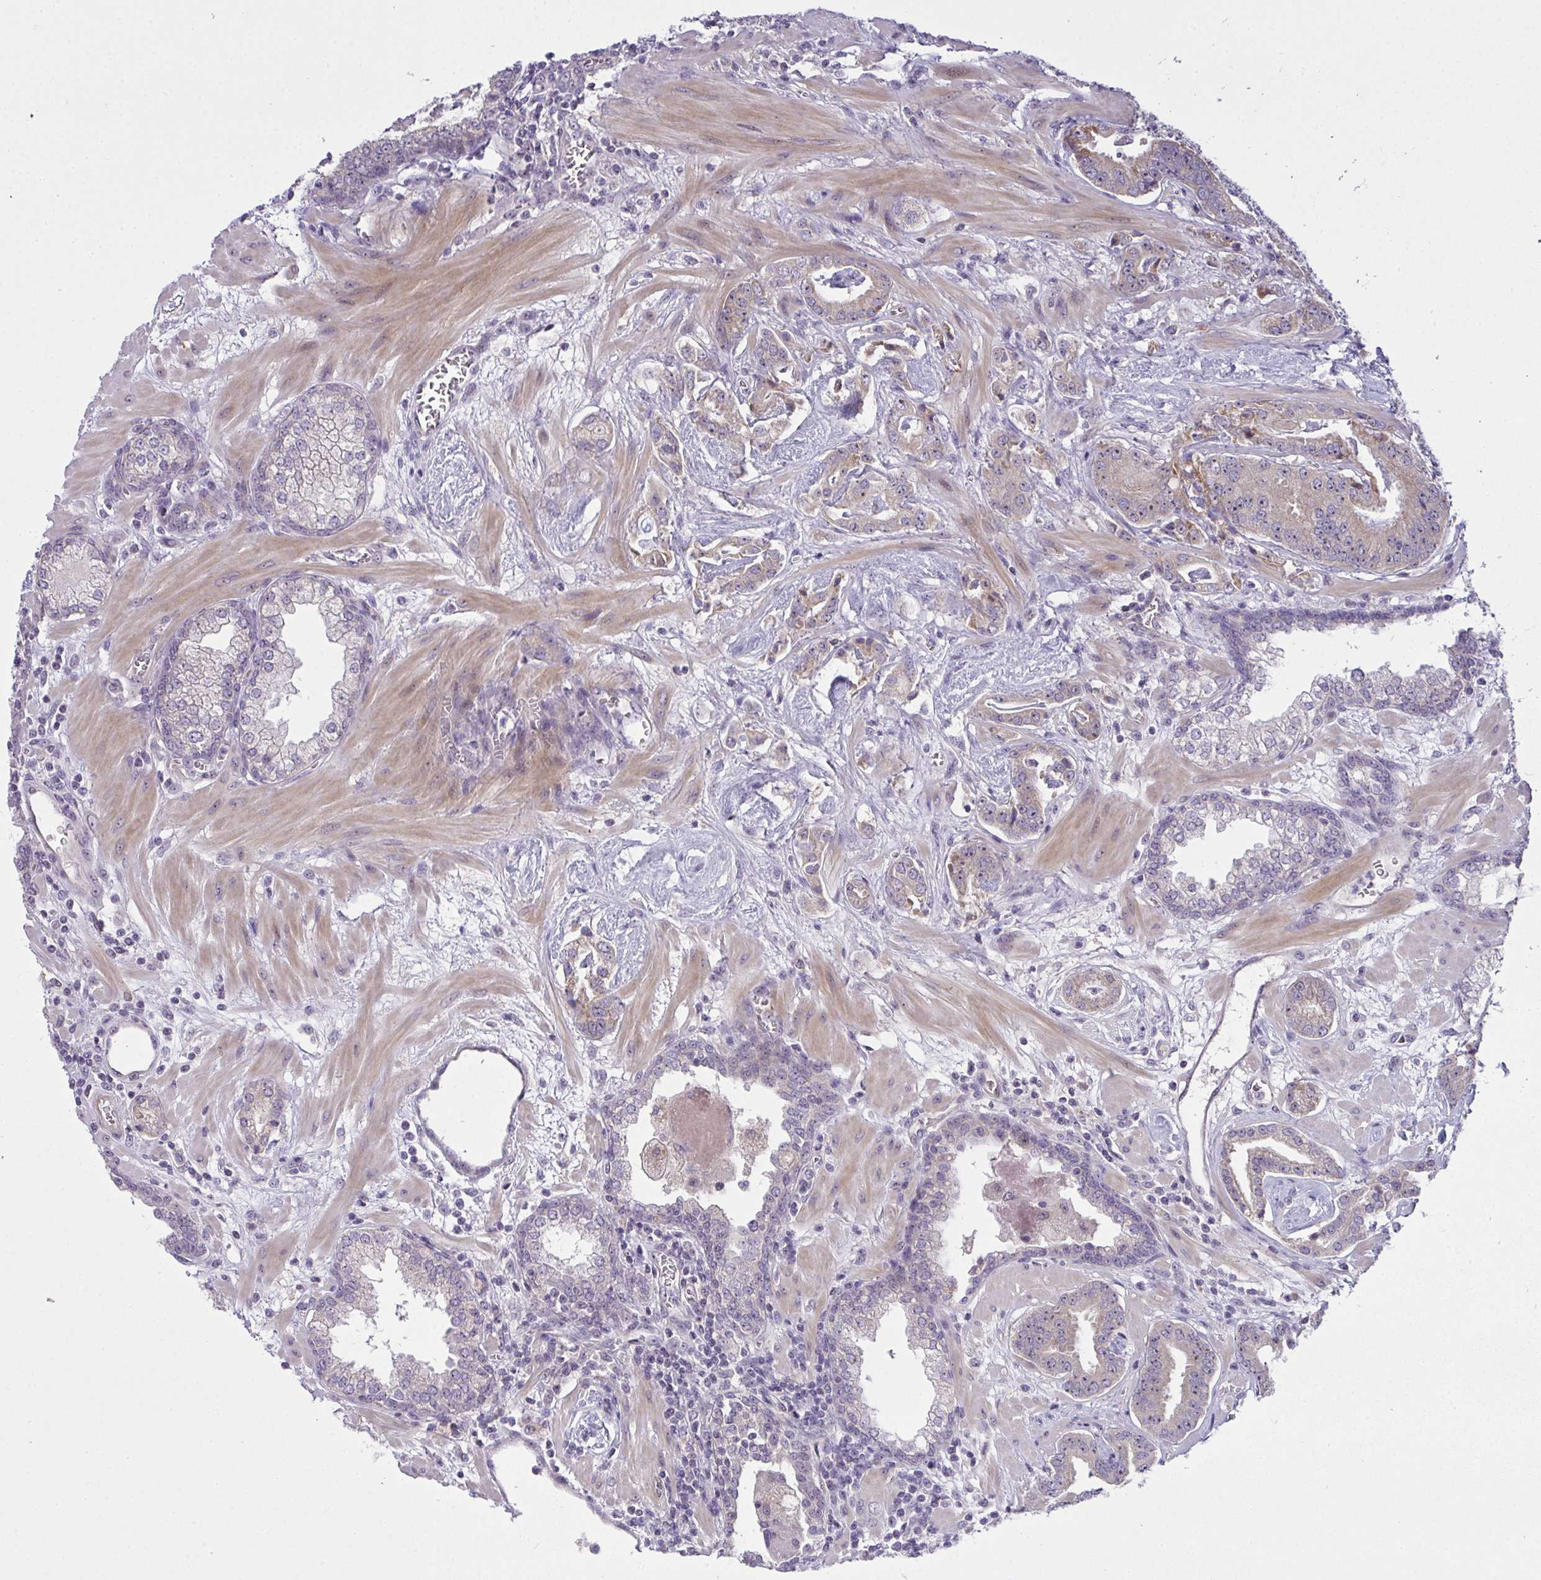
{"staining": {"intensity": "weak", "quantity": "<25%", "location": "cytoplasmic/membranous"}, "tissue": "prostate cancer", "cell_type": "Tumor cells", "image_type": "cancer", "snomed": [{"axis": "morphology", "description": "Adenocarcinoma, Low grade"}, {"axis": "topography", "description": "Prostate"}], "caption": "A high-resolution image shows immunohistochemistry staining of prostate cancer (adenocarcinoma (low-grade)), which displays no significant positivity in tumor cells.", "gene": "NT5C1A", "patient": {"sex": "male", "age": 62}}